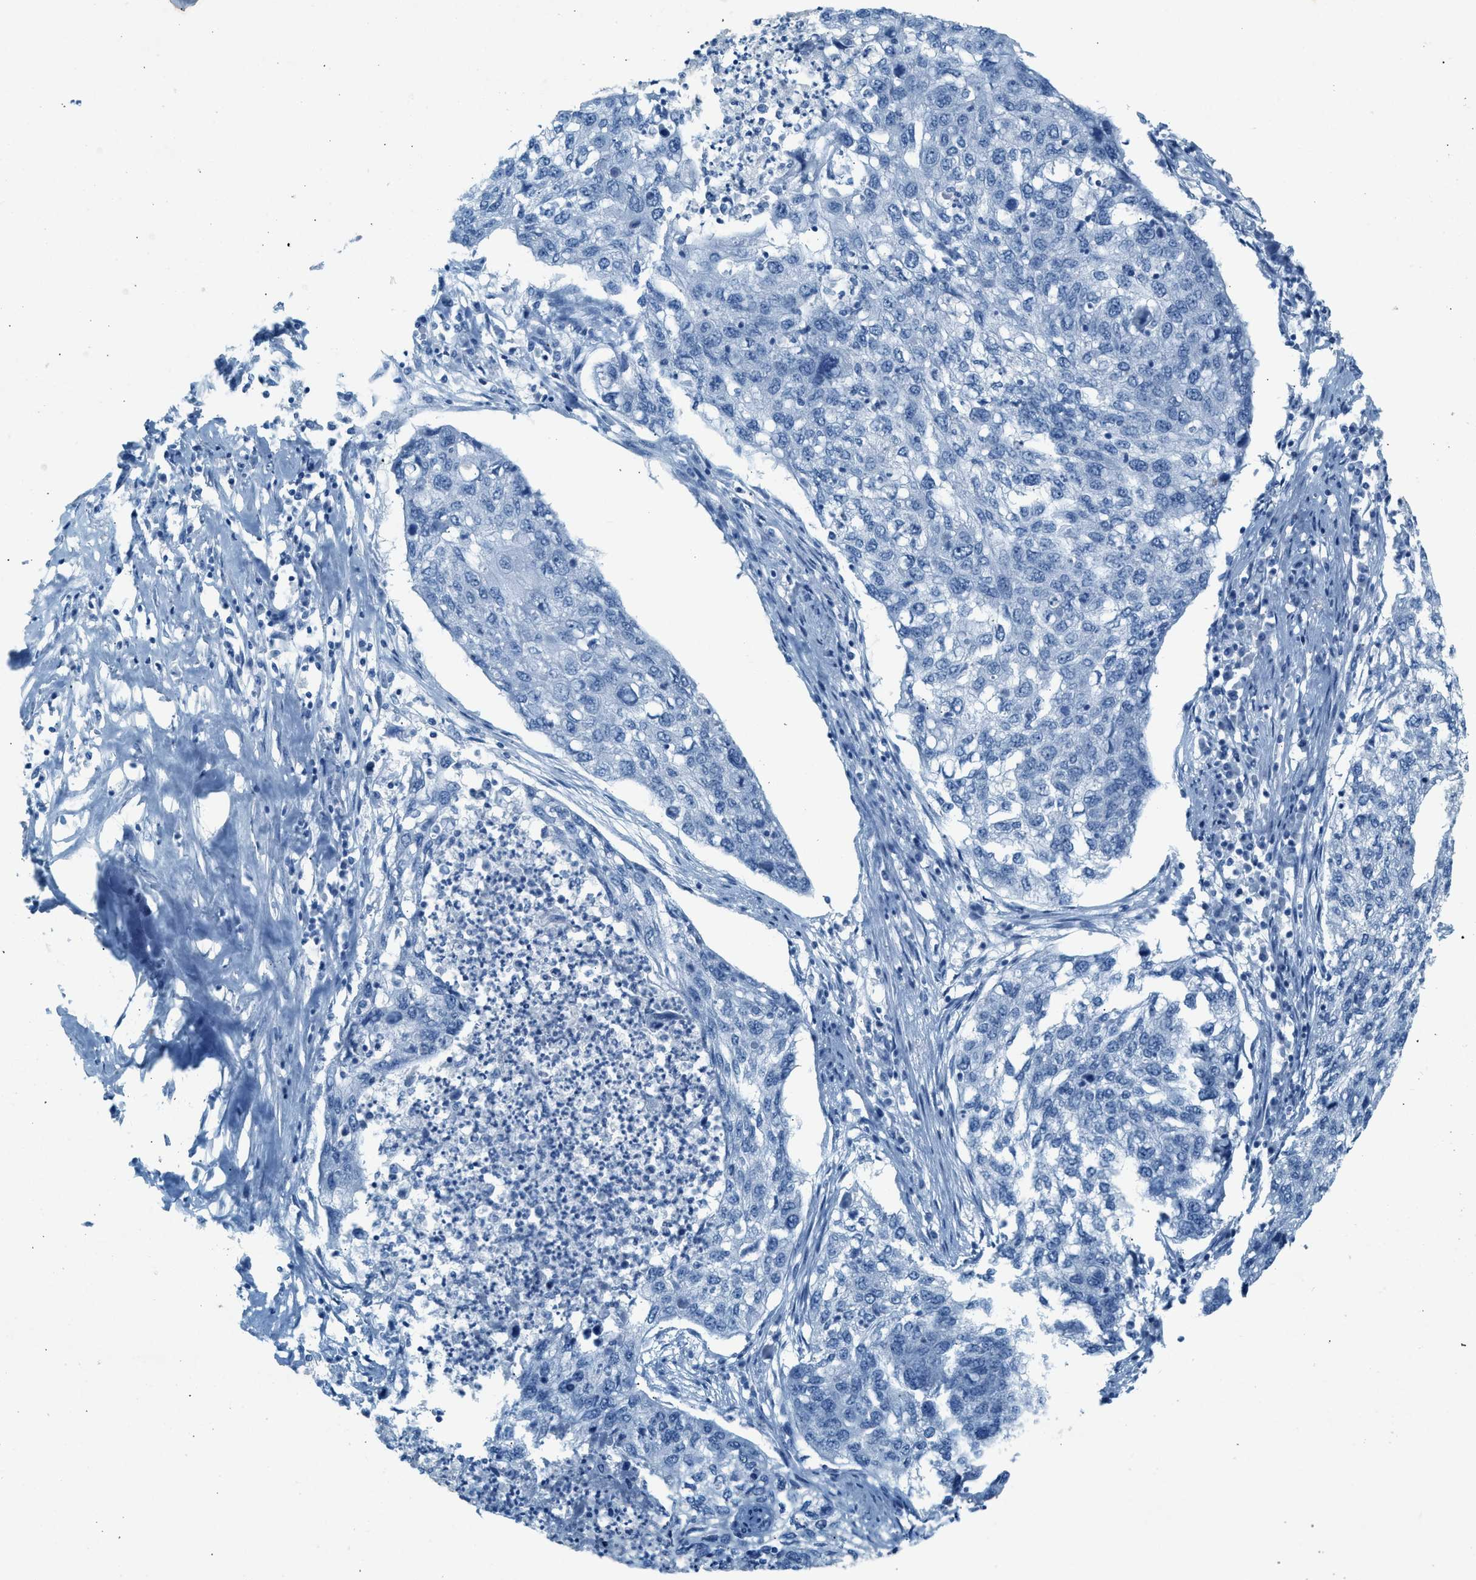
{"staining": {"intensity": "negative", "quantity": "none", "location": "none"}, "tissue": "lung cancer", "cell_type": "Tumor cells", "image_type": "cancer", "snomed": [{"axis": "morphology", "description": "Squamous cell carcinoma, NOS"}, {"axis": "topography", "description": "Lung"}], "caption": "An image of human squamous cell carcinoma (lung) is negative for staining in tumor cells.", "gene": "HHATL", "patient": {"sex": "female", "age": 63}}